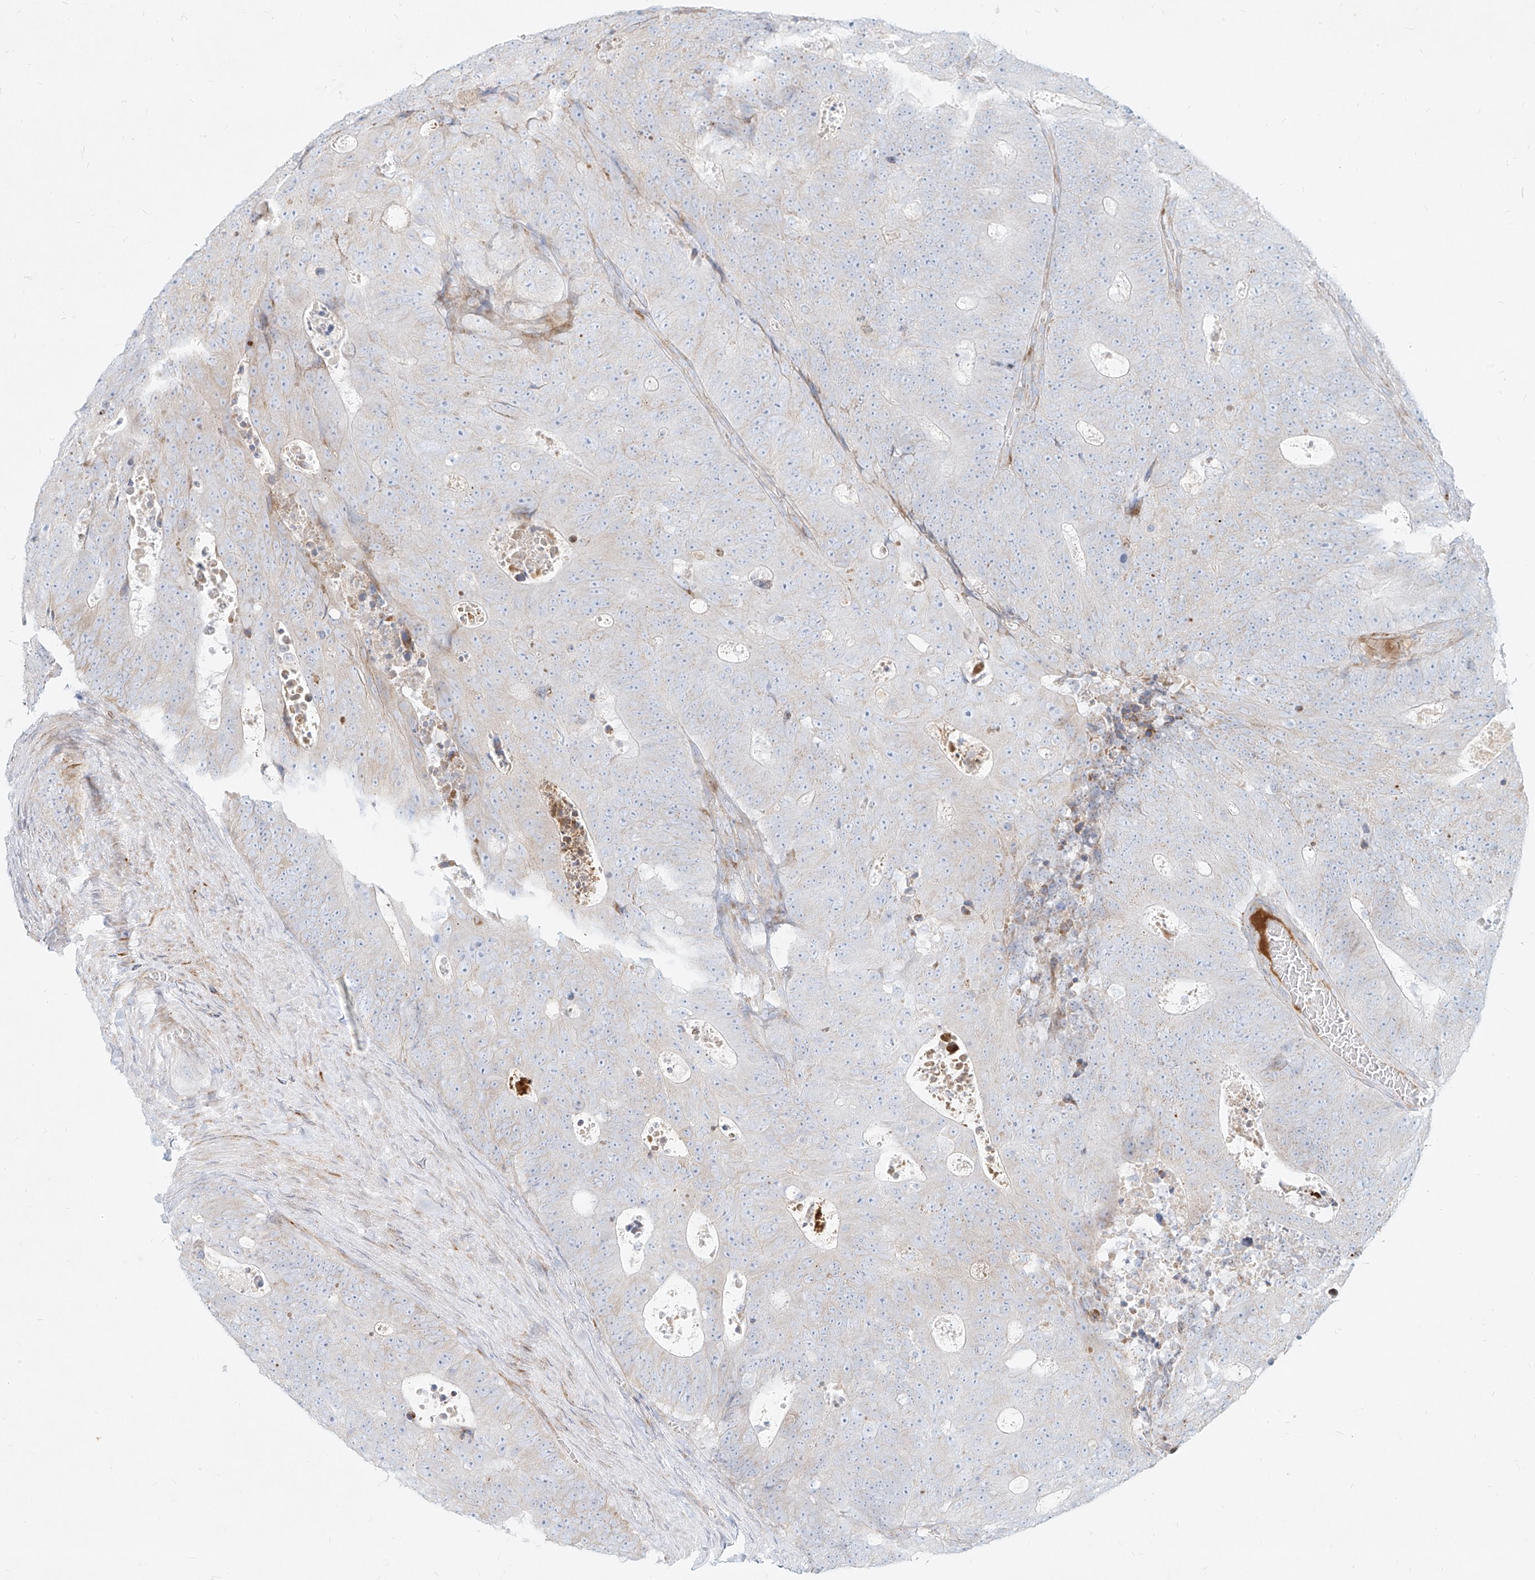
{"staining": {"intensity": "negative", "quantity": "none", "location": "none"}, "tissue": "colorectal cancer", "cell_type": "Tumor cells", "image_type": "cancer", "snomed": [{"axis": "morphology", "description": "Adenocarcinoma, NOS"}, {"axis": "topography", "description": "Colon"}], "caption": "Tumor cells are negative for protein expression in human adenocarcinoma (colorectal).", "gene": "MTX2", "patient": {"sex": "male", "age": 87}}